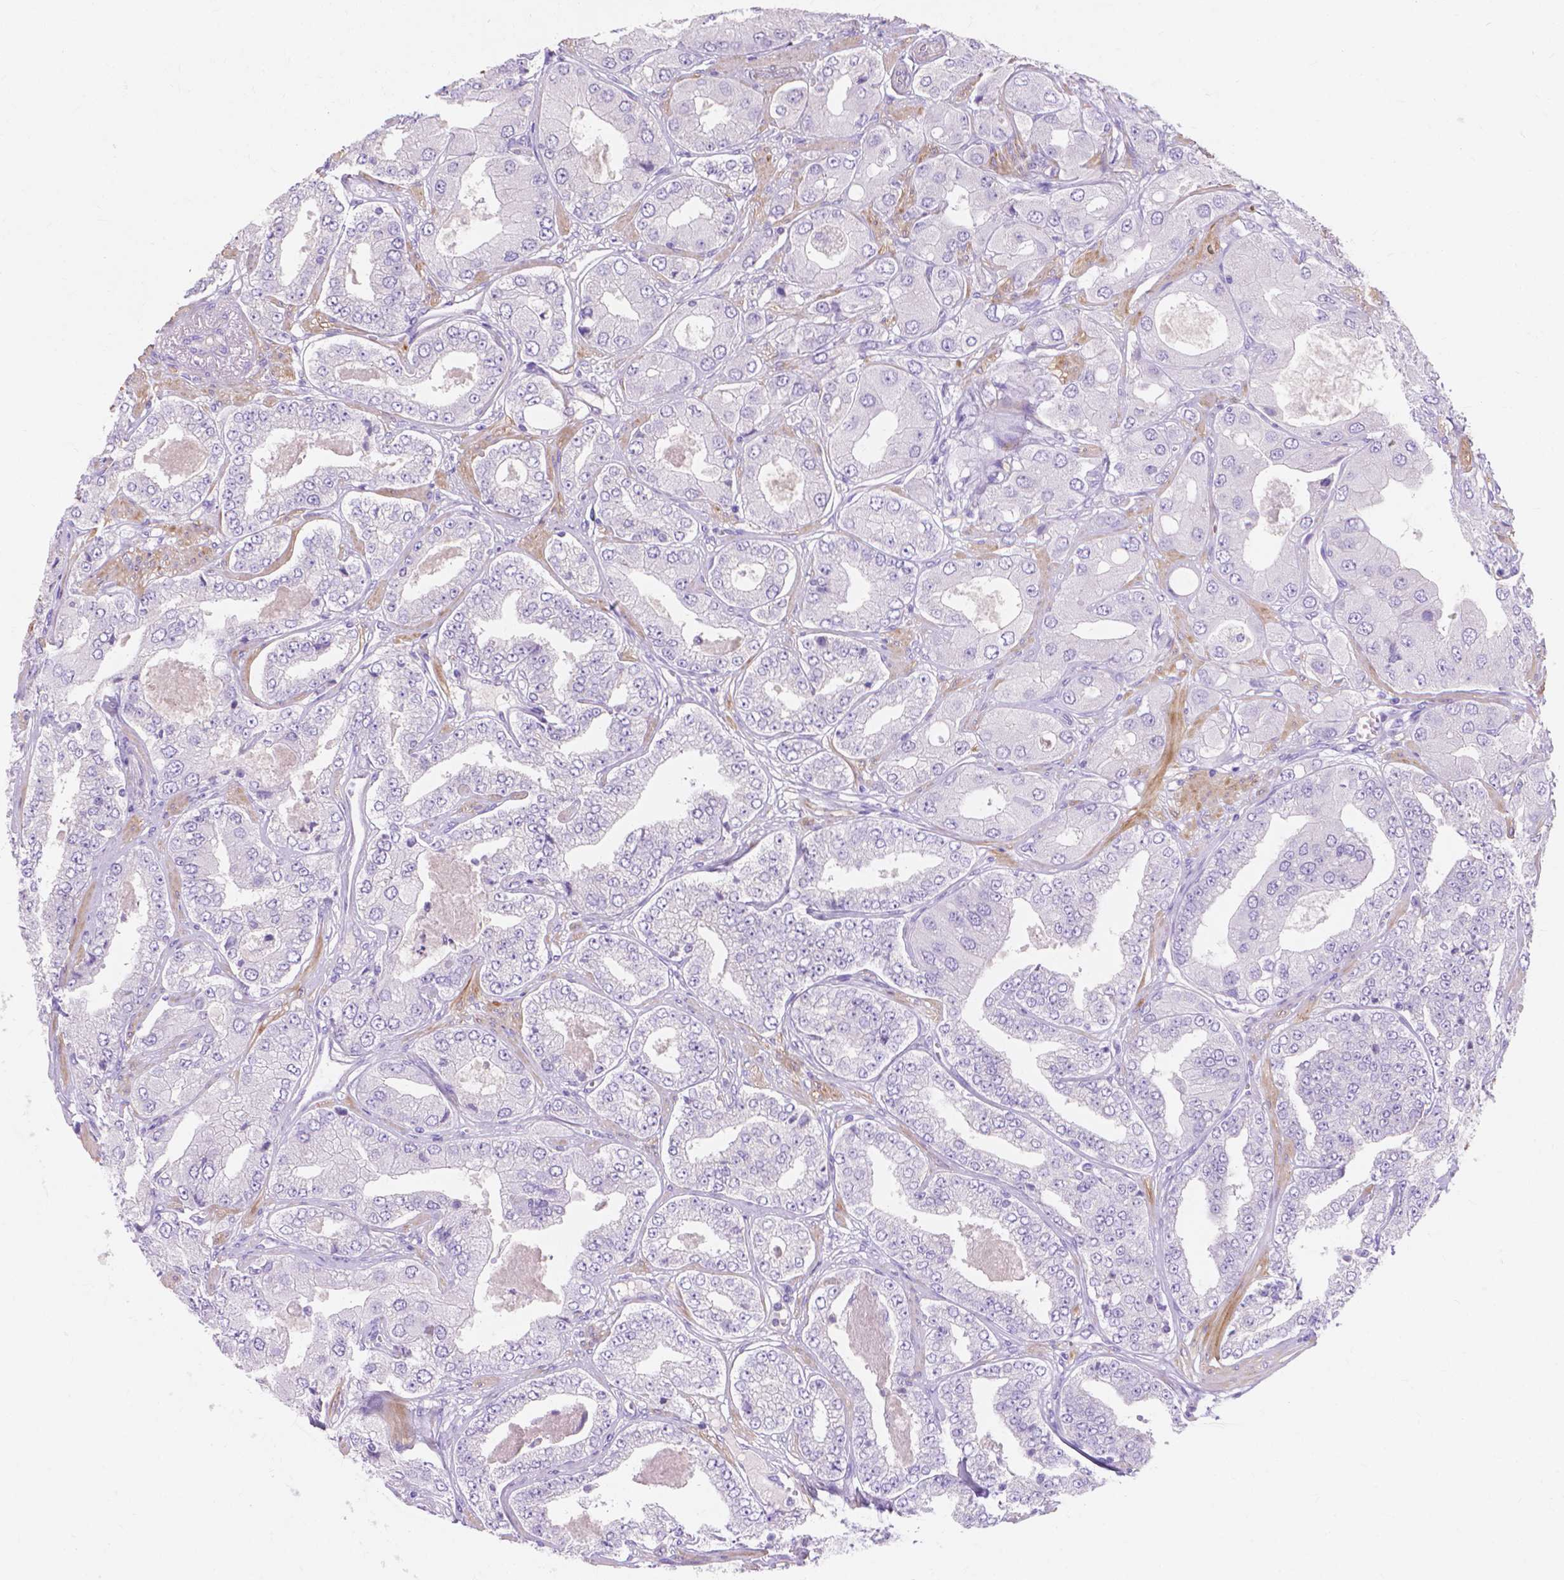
{"staining": {"intensity": "negative", "quantity": "none", "location": "none"}, "tissue": "prostate cancer", "cell_type": "Tumor cells", "image_type": "cancer", "snomed": [{"axis": "morphology", "description": "Adenocarcinoma, Low grade"}, {"axis": "topography", "description": "Prostate"}], "caption": "This photomicrograph is of prostate cancer stained with immunohistochemistry (IHC) to label a protein in brown with the nuclei are counter-stained blue. There is no expression in tumor cells. (DAB immunohistochemistry visualized using brightfield microscopy, high magnification).", "gene": "MBLAC1", "patient": {"sex": "male", "age": 60}}